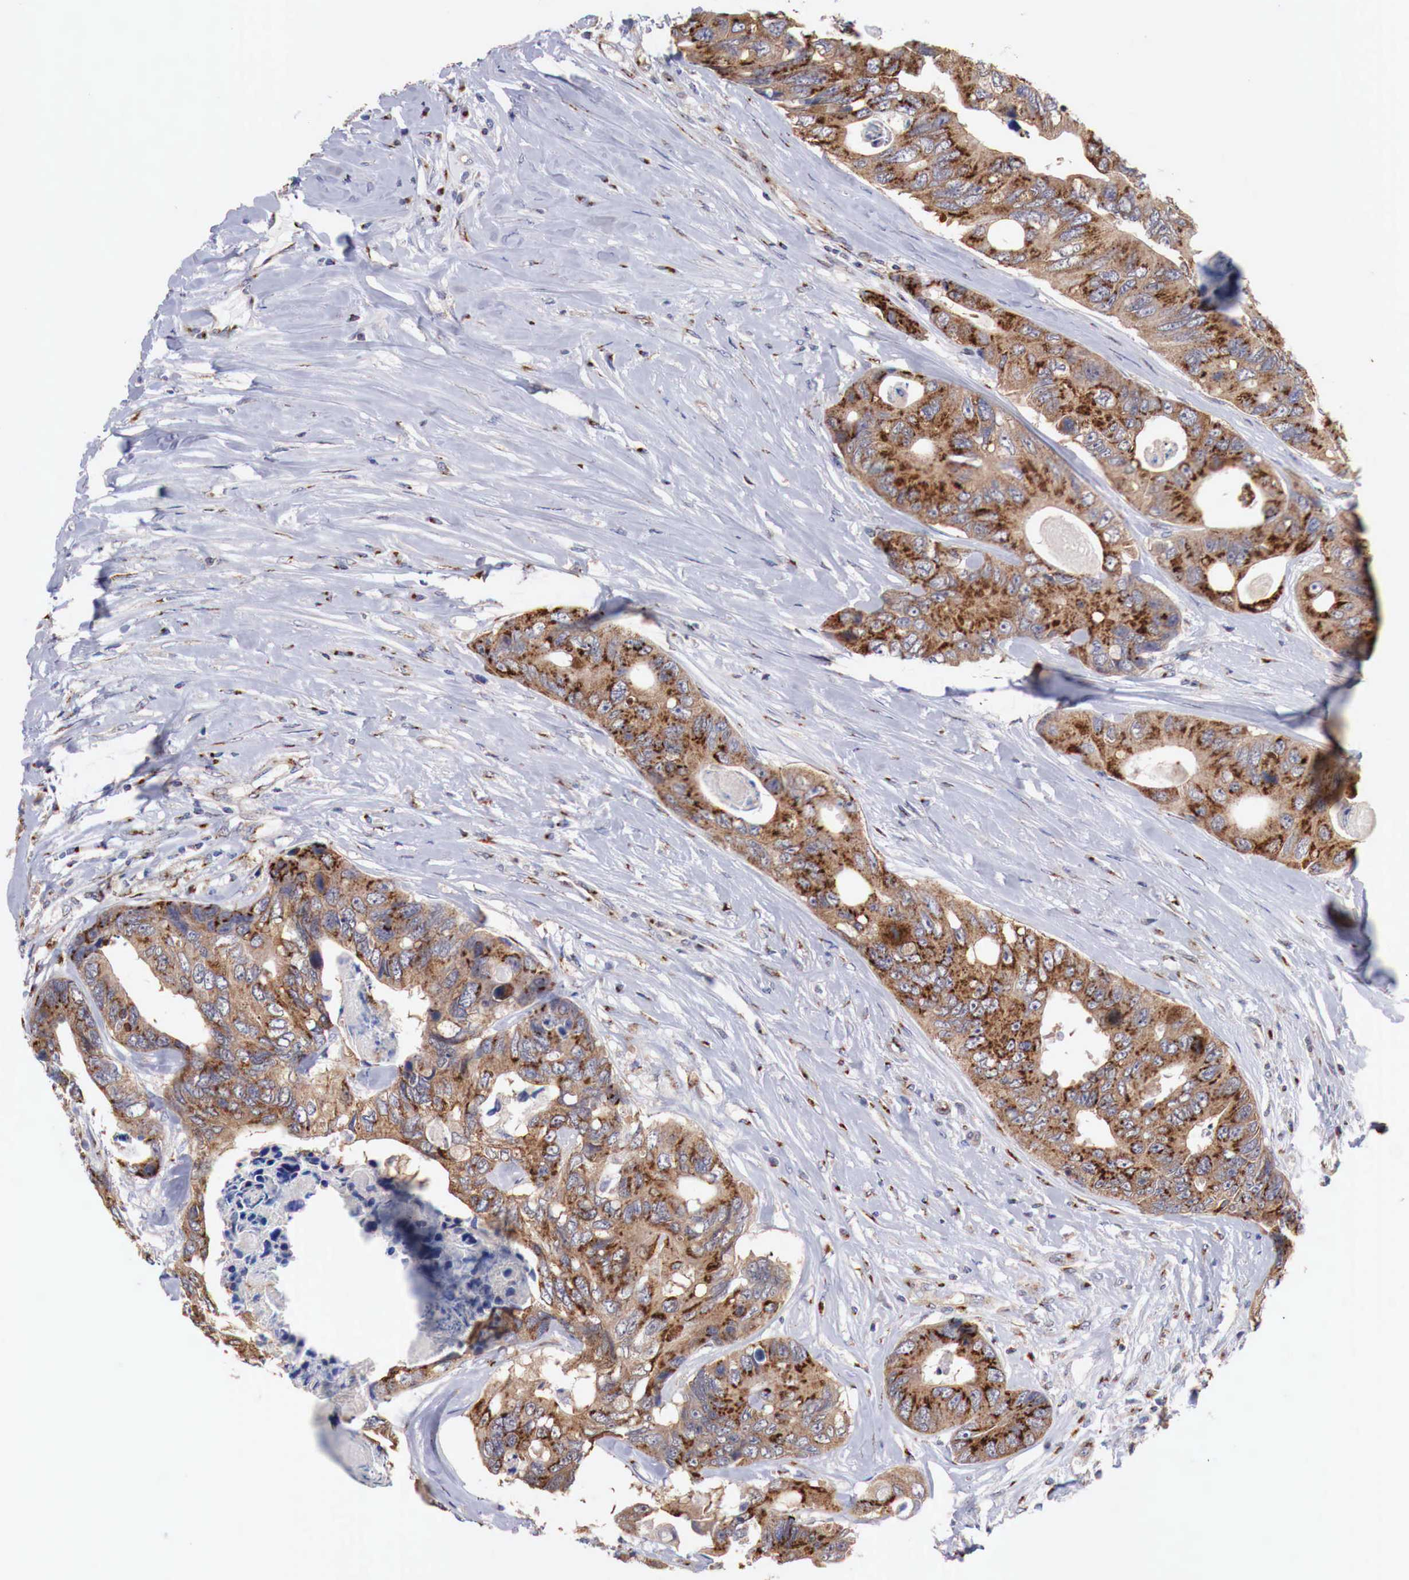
{"staining": {"intensity": "strong", "quantity": ">75%", "location": "cytoplasmic/membranous"}, "tissue": "colorectal cancer", "cell_type": "Tumor cells", "image_type": "cancer", "snomed": [{"axis": "morphology", "description": "Adenocarcinoma, NOS"}, {"axis": "topography", "description": "Colon"}], "caption": "DAB (3,3'-diaminobenzidine) immunohistochemical staining of human colorectal cancer (adenocarcinoma) shows strong cytoplasmic/membranous protein staining in about >75% of tumor cells.", "gene": "SYAP1", "patient": {"sex": "female", "age": 86}}